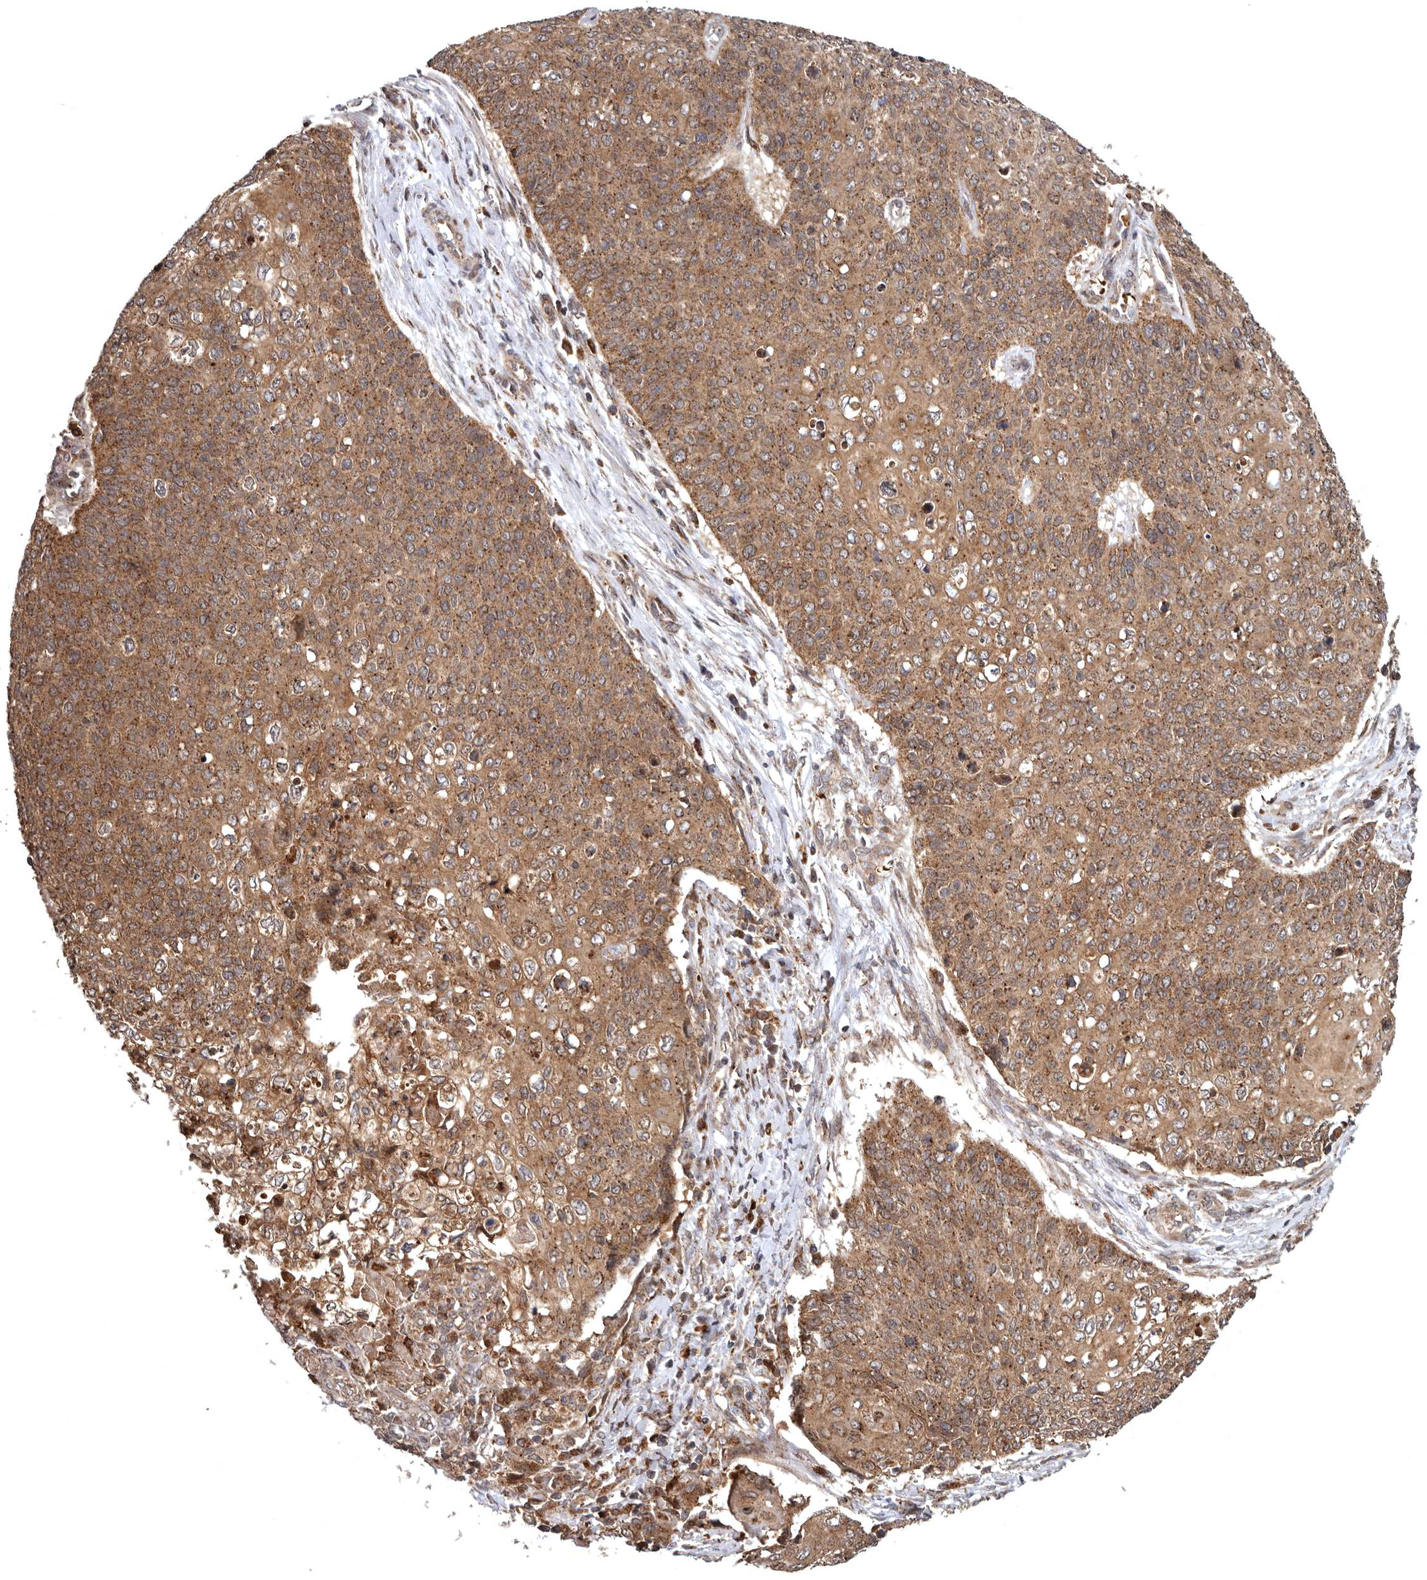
{"staining": {"intensity": "moderate", "quantity": ">75%", "location": "cytoplasmic/membranous"}, "tissue": "cervical cancer", "cell_type": "Tumor cells", "image_type": "cancer", "snomed": [{"axis": "morphology", "description": "Squamous cell carcinoma, NOS"}, {"axis": "topography", "description": "Cervix"}], "caption": "Human cervical cancer (squamous cell carcinoma) stained for a protein (brown) shows moderate cytoplasmic/membranous positive positivity in about >75% of tumor cells.", "gene": "FGFR4", "patient": {"sex": "female", "age": 39}}